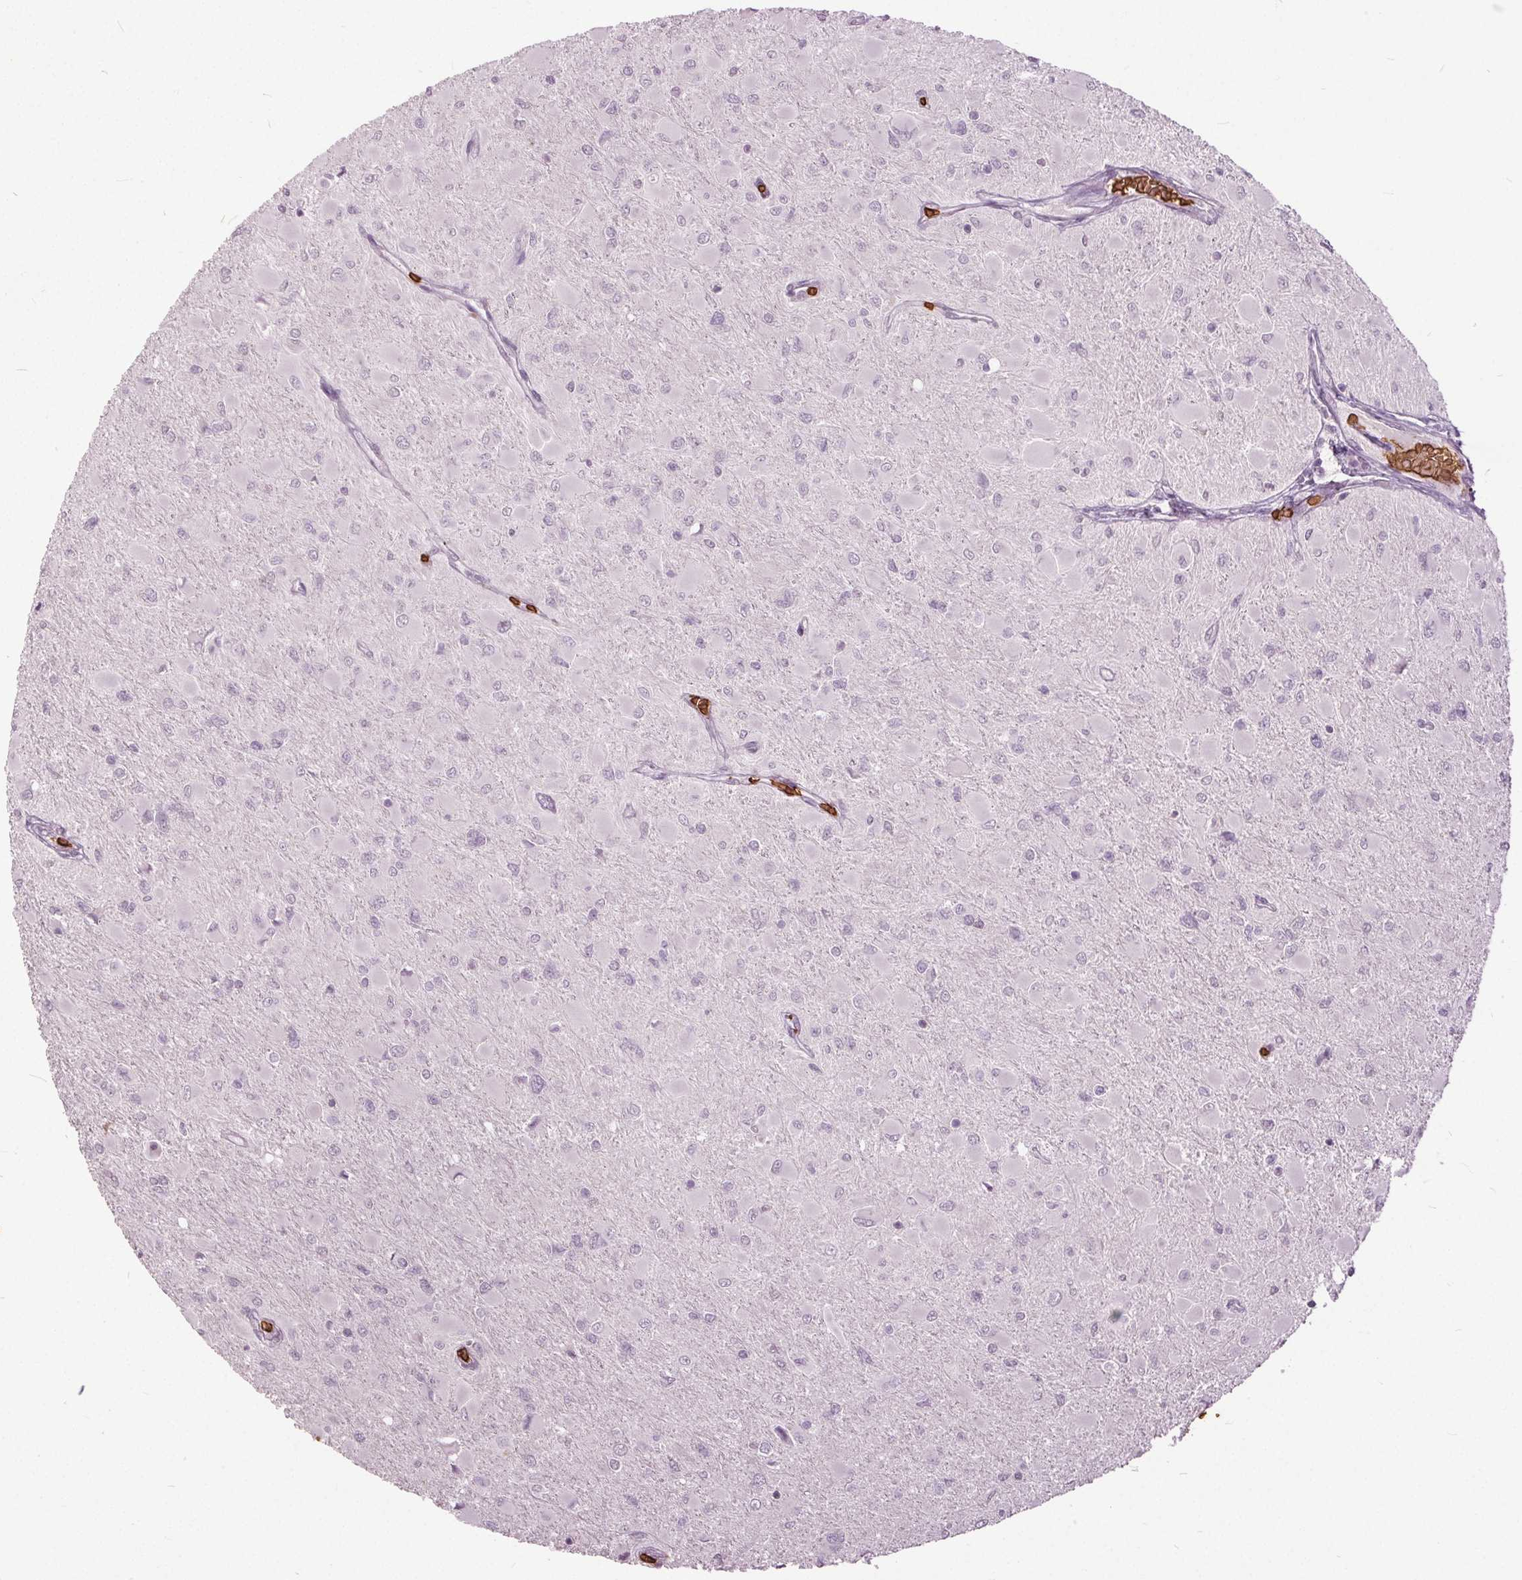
{"staining": {"intensity": "negative", "quantity": "none", "location": "none"}, "tissue": "glioma", "cell_type": "Tumor cells", "image_type": "cancer", "snomed": [{"axis": "morphology", "description": "Glioma, malignant, High grade"}, {"axis": "topography", "description": "Cerebral cortex"}], "caption": "This is an immunohistochemistry (IHC) photomicrograph of glioma. There is no staining in tumor cells.", "gene": "SLC4A1", "patient": {"sex": "female", "age": 36}}